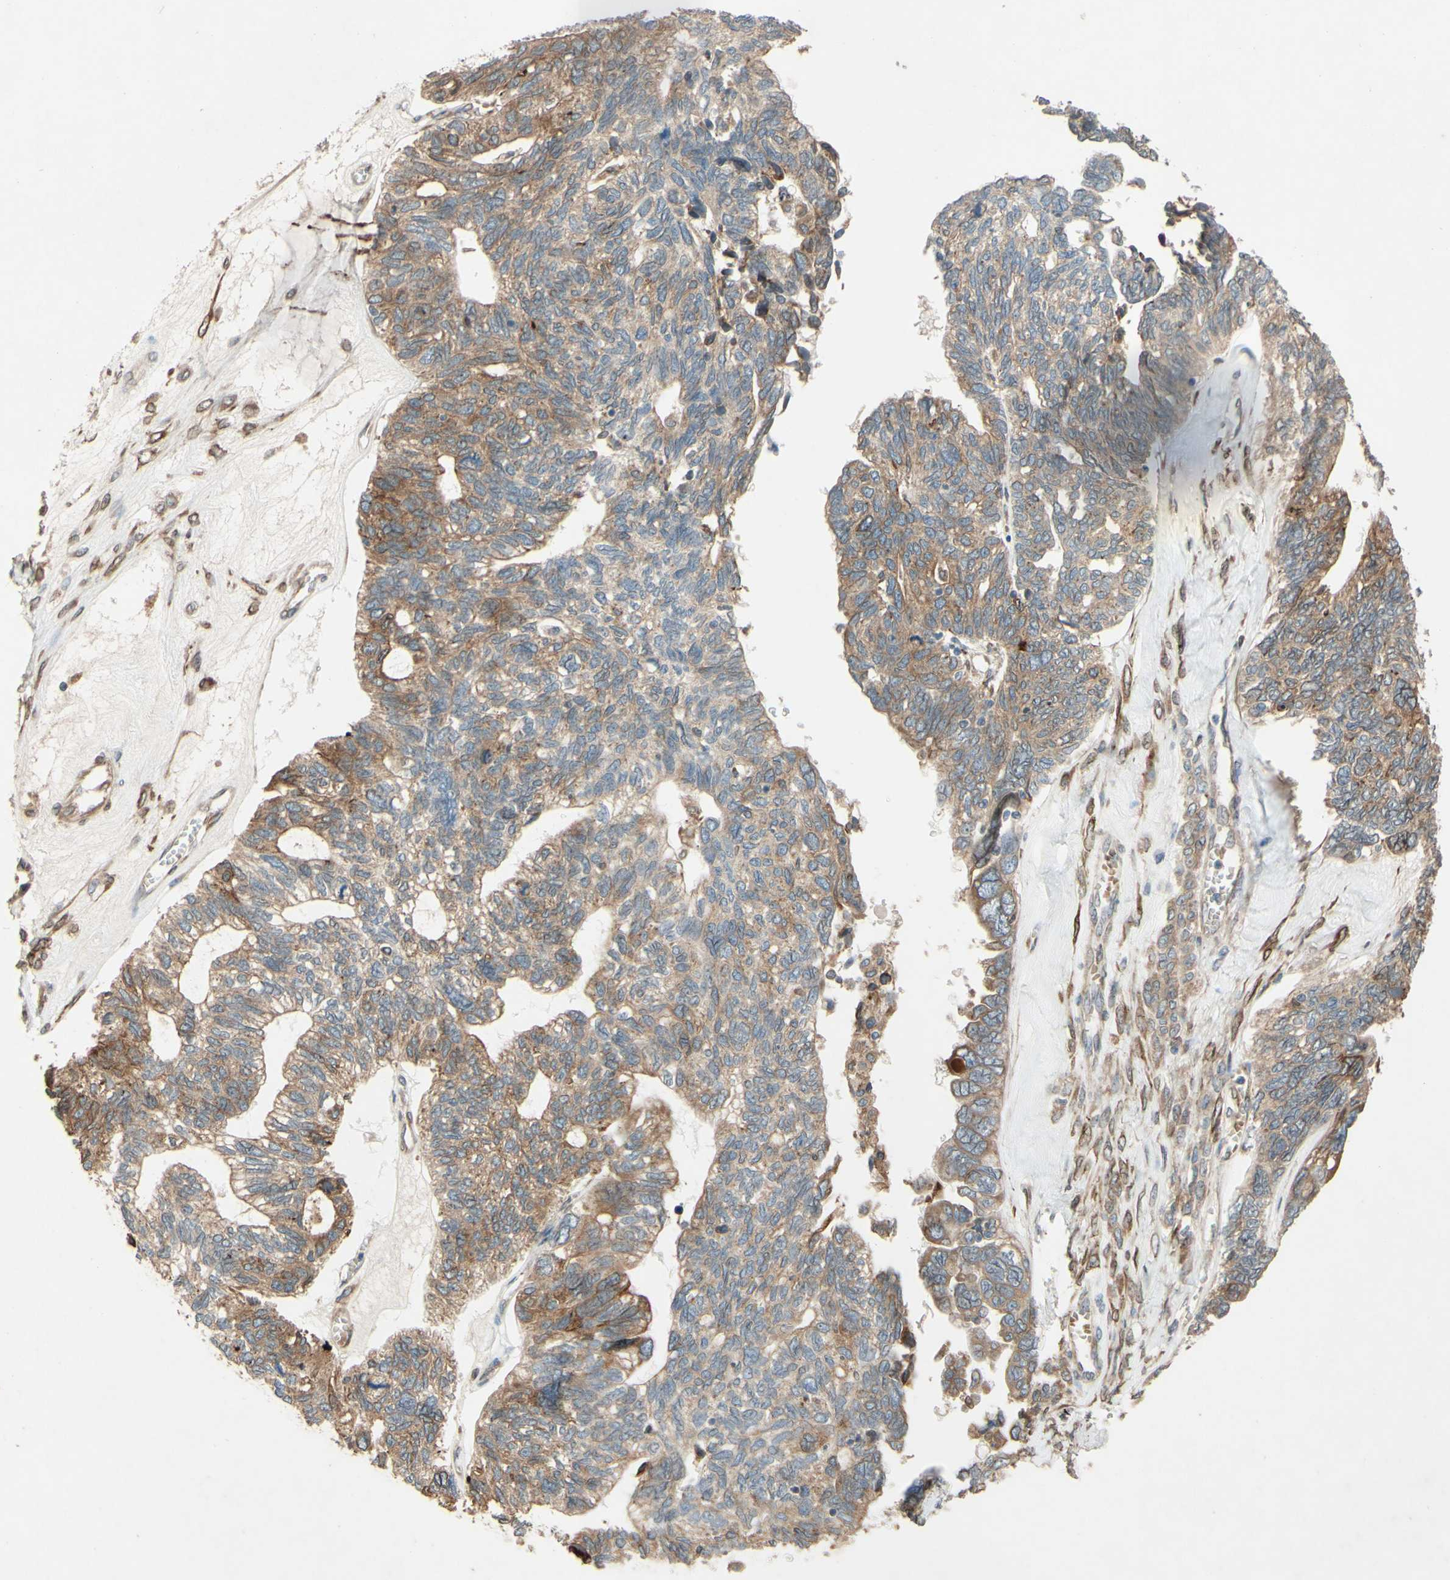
{"staining": {"intensity": "moderate", "quantity": "25%-75%", "location": "cytoplasmic/membranous"}, "tissue": "ovarian cancer", "cell_type": "Tumor cells", "image_type": "cancer", "snomed": [{"axis": "morphology", "description": "Cystadenocarcinoma, serous, NOS"}, {"axis": "topography", "description": "Ovary"}], "caption": "A photomicrograph of ovarian serous cystadenocarcinoma stained for a protein exhibits moderate cytoplasmic/membranous brown staining in tumor cells. Ihc stains the protein in brown and the nuclei are stained blue.", "gene": "PTPRU", "patient": {"sex": "female", "age": 79}}